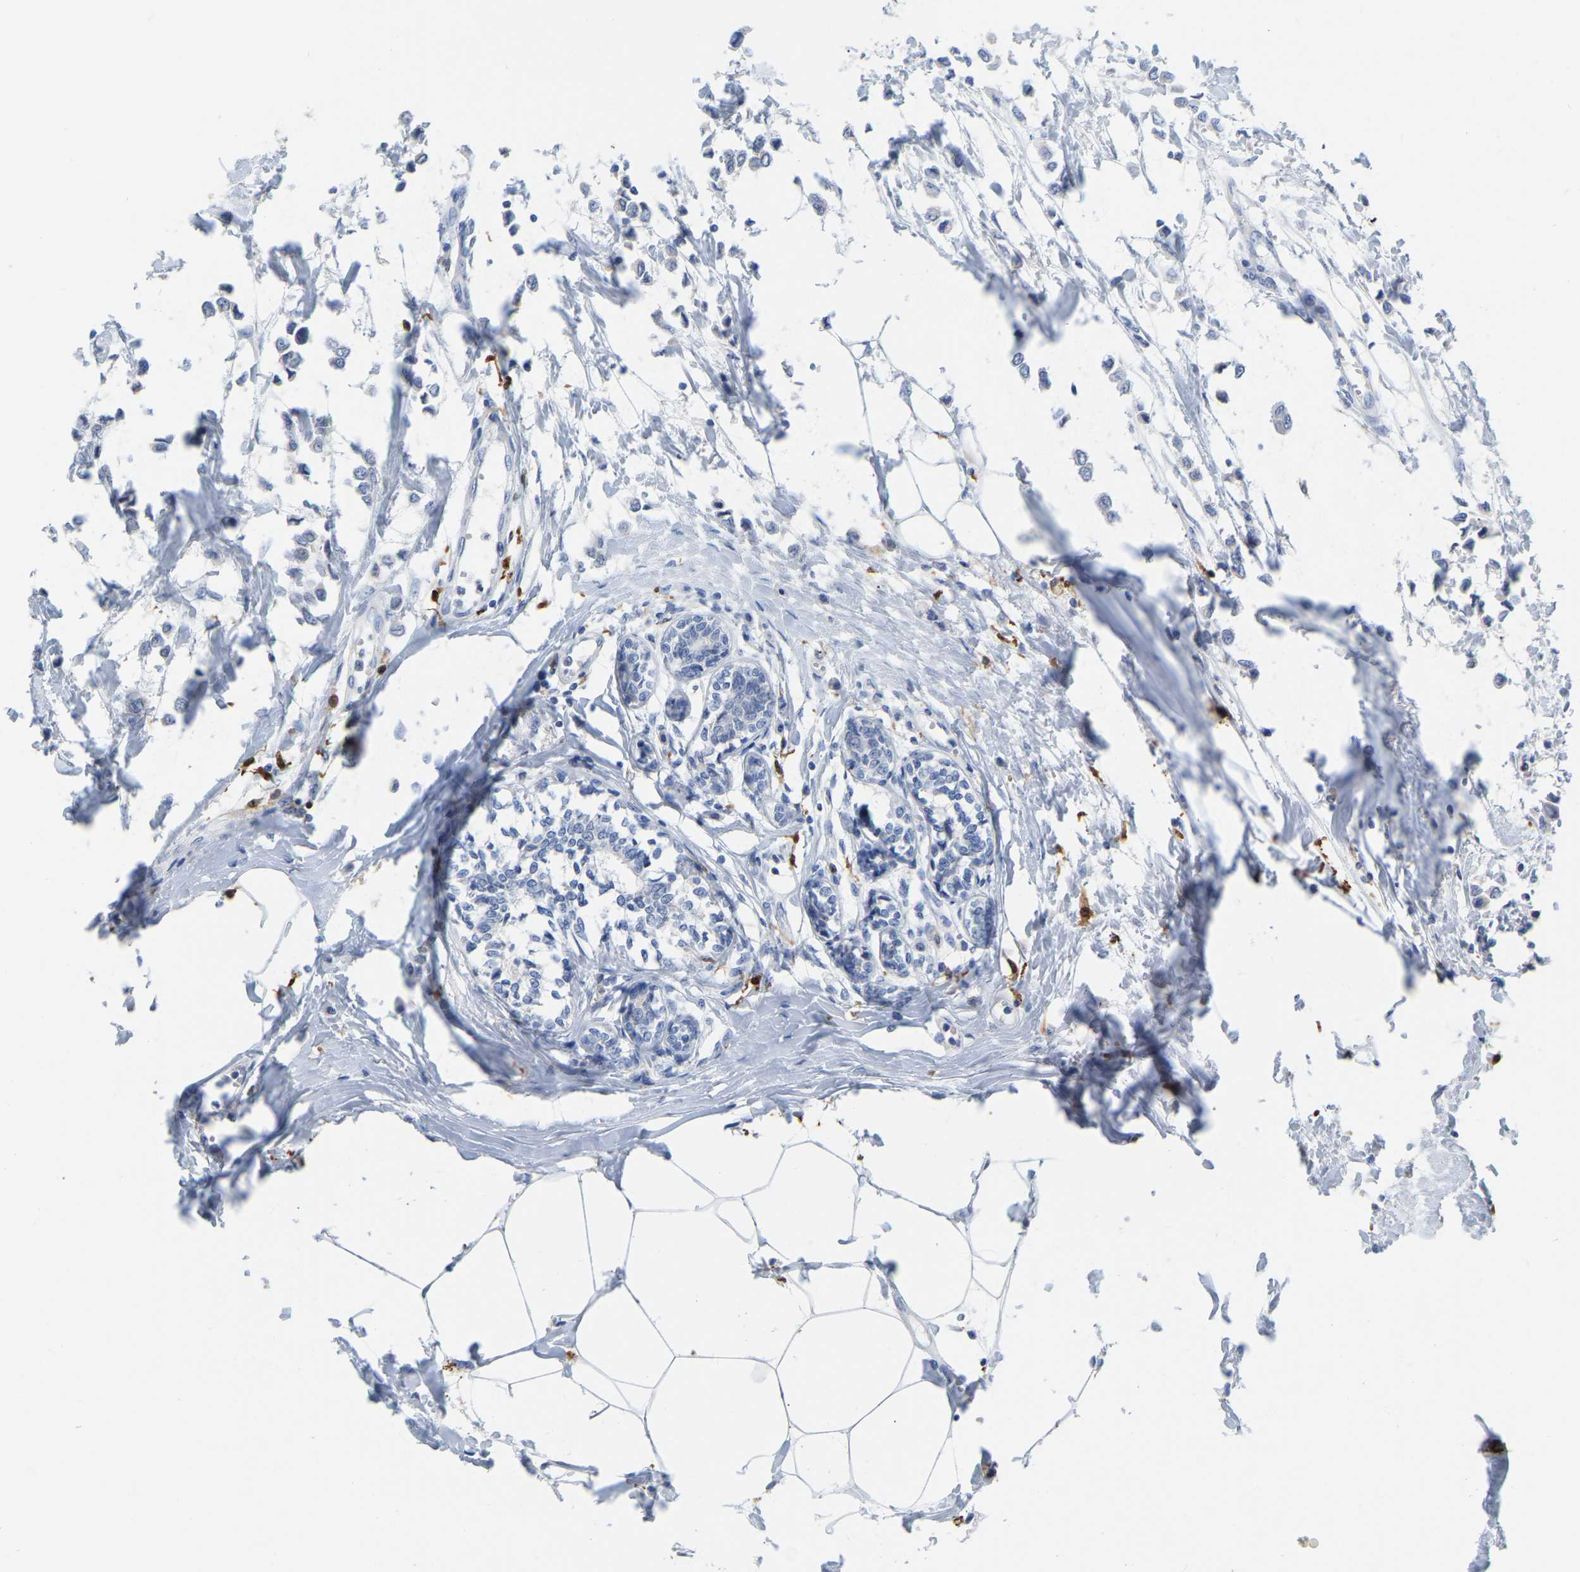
{"staining": {"intensity": "negative", "quantity": "none", "location": "none"}, "tissue": "breast cancer", "cell_type": "Tumor cells", "image_type": "cancer", "snomed": [{"axis": "morphology", "description": "Lobular carcinoma"}, {"axis": "topography", "description": "Breast"}], "caption": "Lobular carcinoma (breast) was stained to show a protein in brown. There is no significant positivity in tumor cells.", "gene": "ULBP2", "patient": {"sex": "female", "age": 51}}